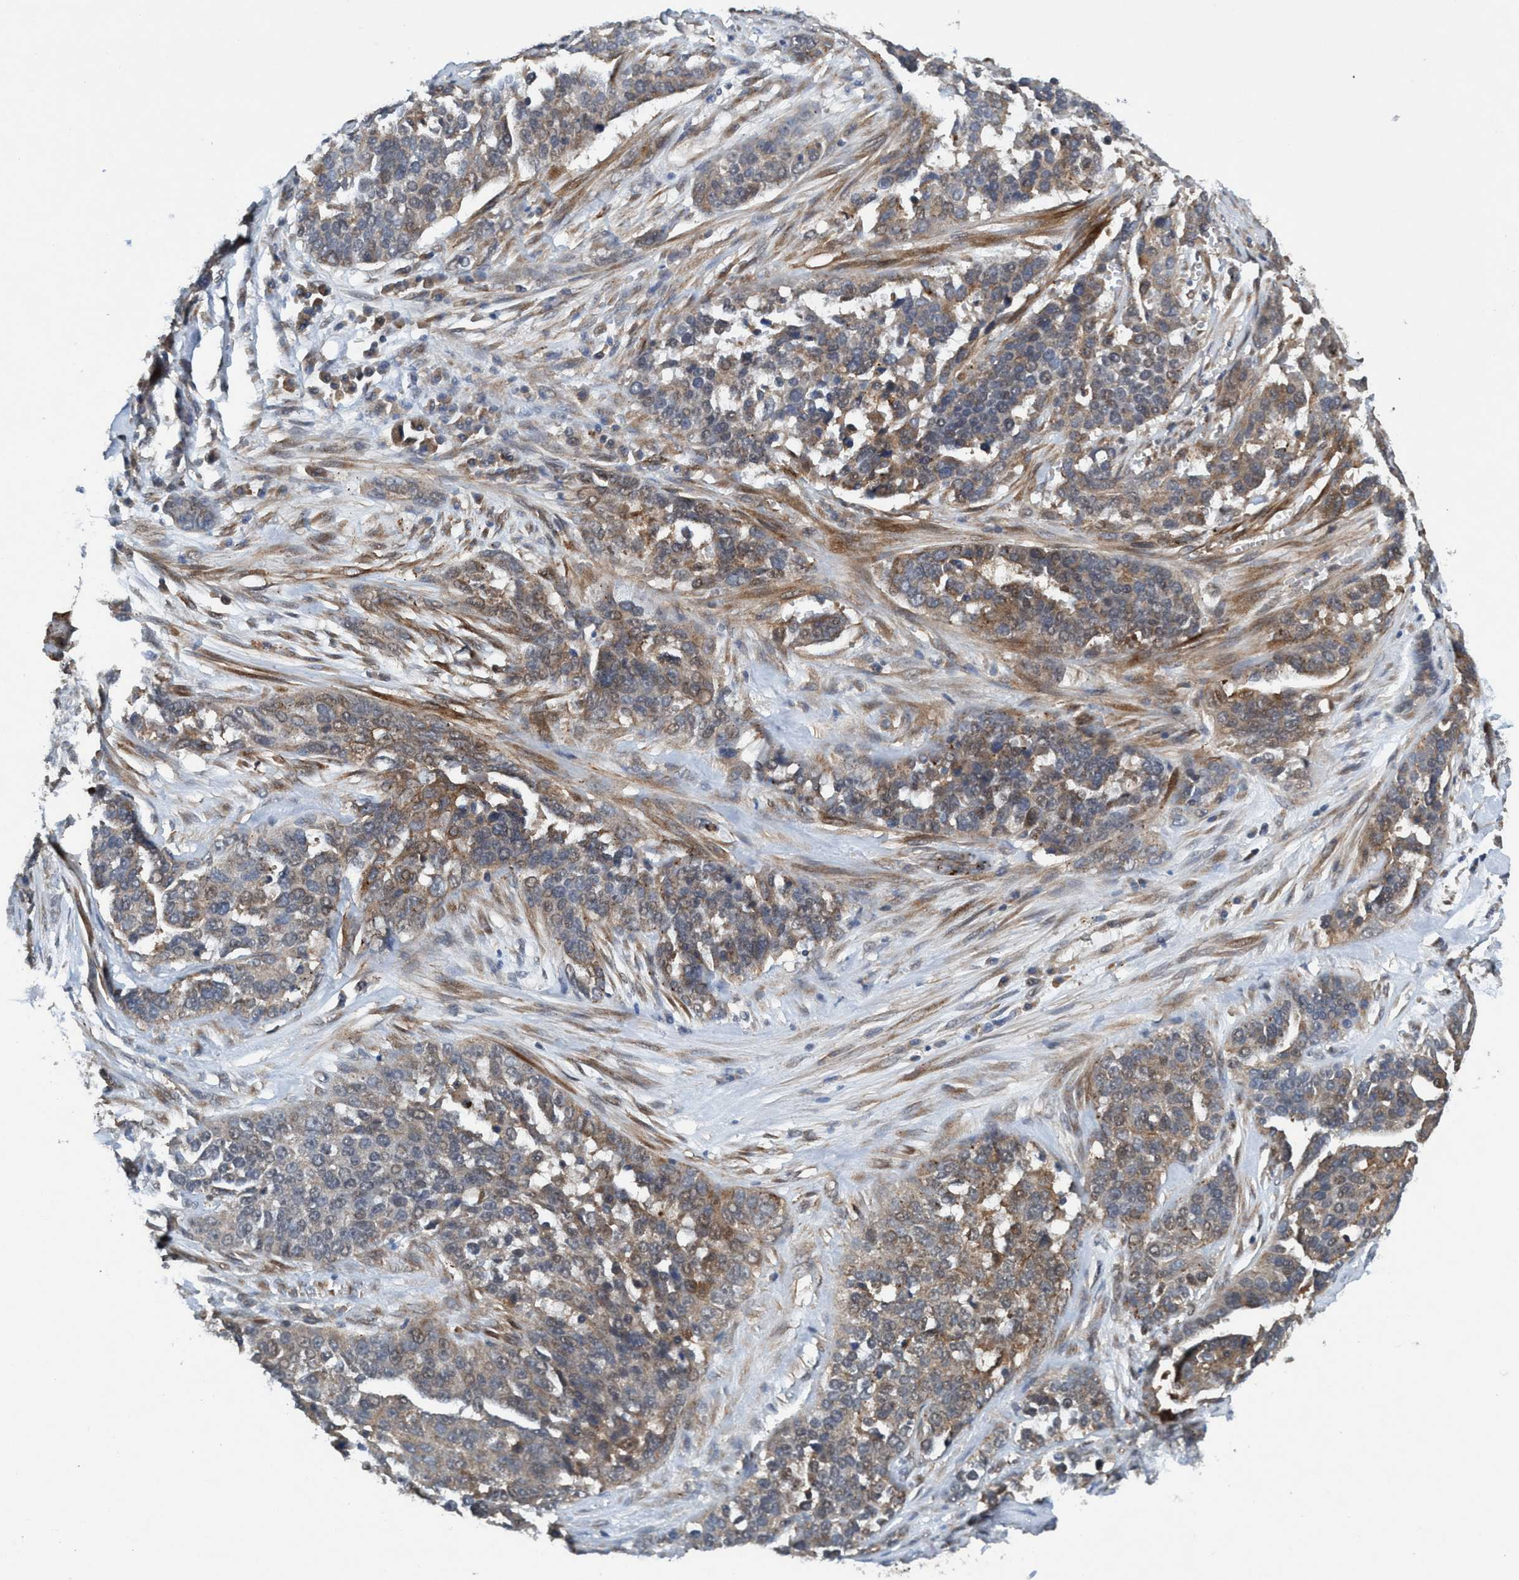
{"staining": {"intensity": "weak", "quantity": "25%-75%", "location": "cytoplasmic/membranous"}, "tissue": "ovarian cancer", "cell_type": "Tumor cells", "image_type": "cancer", "snomed": [{"axis": "morphology", "description": "Cystadenocarcinoma, serous, NOS"}, {"axis": "topography", "description": "Ovary"}], "caption": "Immunohistochemical staining of ovarian serous cystadenocarcinoma reveals low levels of weak cytoplasmic/membranous protein positivity in about 25%-75% of tumor cells. The staining was performed using DAB (3,3'-diaminobenzidine) to visualize the protein expression in brown, while the nuclei were stained in blue with hematoxylin (Magnification: 20x).", "gene": "TRIM65", "patient": {"sex": "female", "age": 44}}